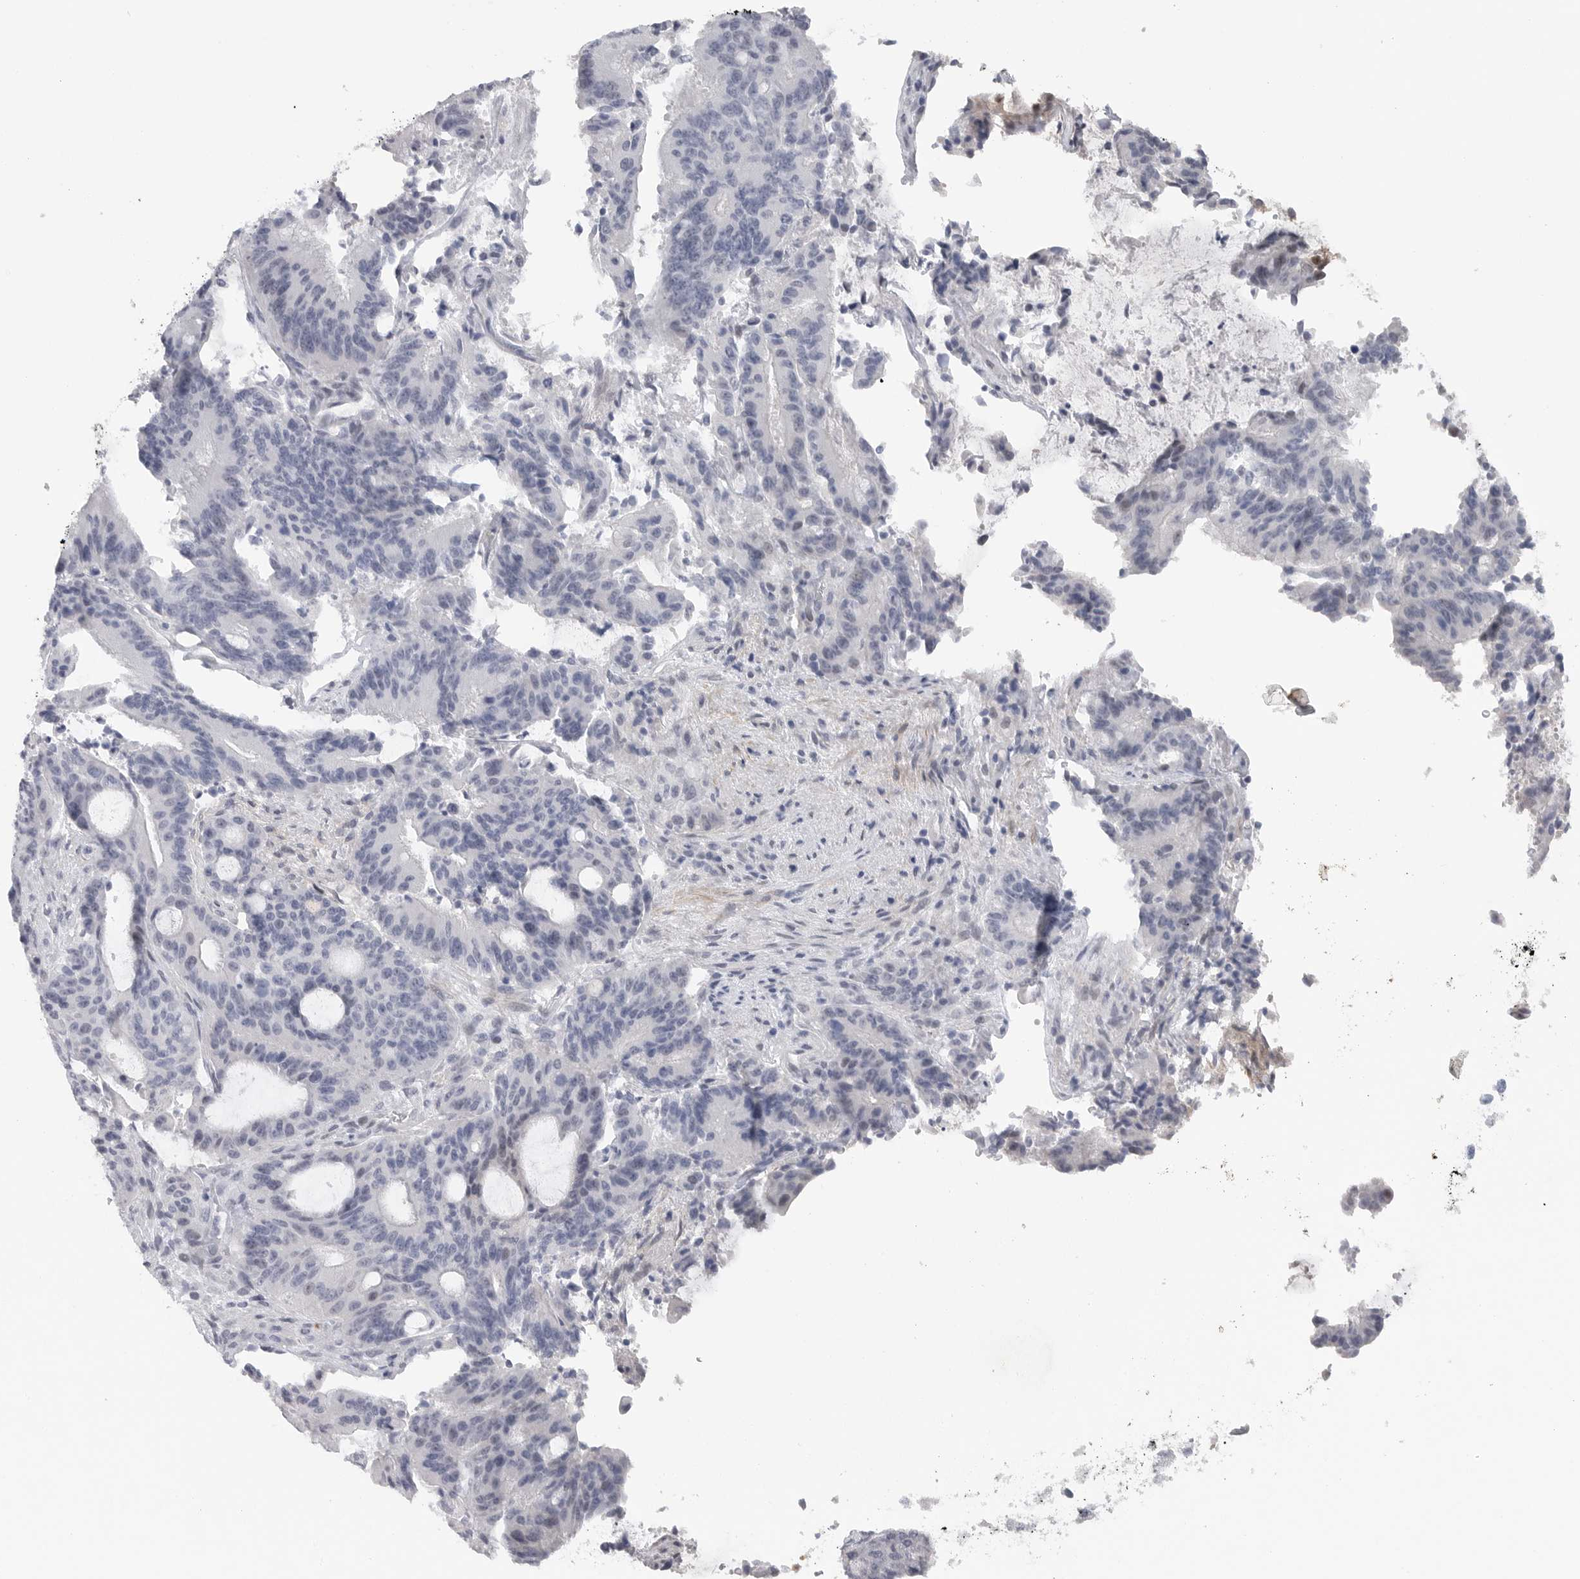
{"staining": {"intensity": "negative", "quantity": "none", "location": "none"}, "tissue": "liver cancer", "cell_type": "Tumor cells", "image_type": "cancer", "snomed": [{"axis": "morphology", "description": "Normal tissue, NOS"}, {"axis": "morphology", "description": "Cholangiocarcinoma"}, {"axis": "topography", "description": "Liver"}, {"axis": "topography", "description": "Peripheral nerve tissue"}], "caption": "IHC of liver cholangiocarcinoma demonstrates no expression in tumor cells. The staining is performed using DAB brown chromogen with nuclei counter-stained in using hematoxylin.", "gene": "TNR", "patient": {"sex": "female", "age": 73}}